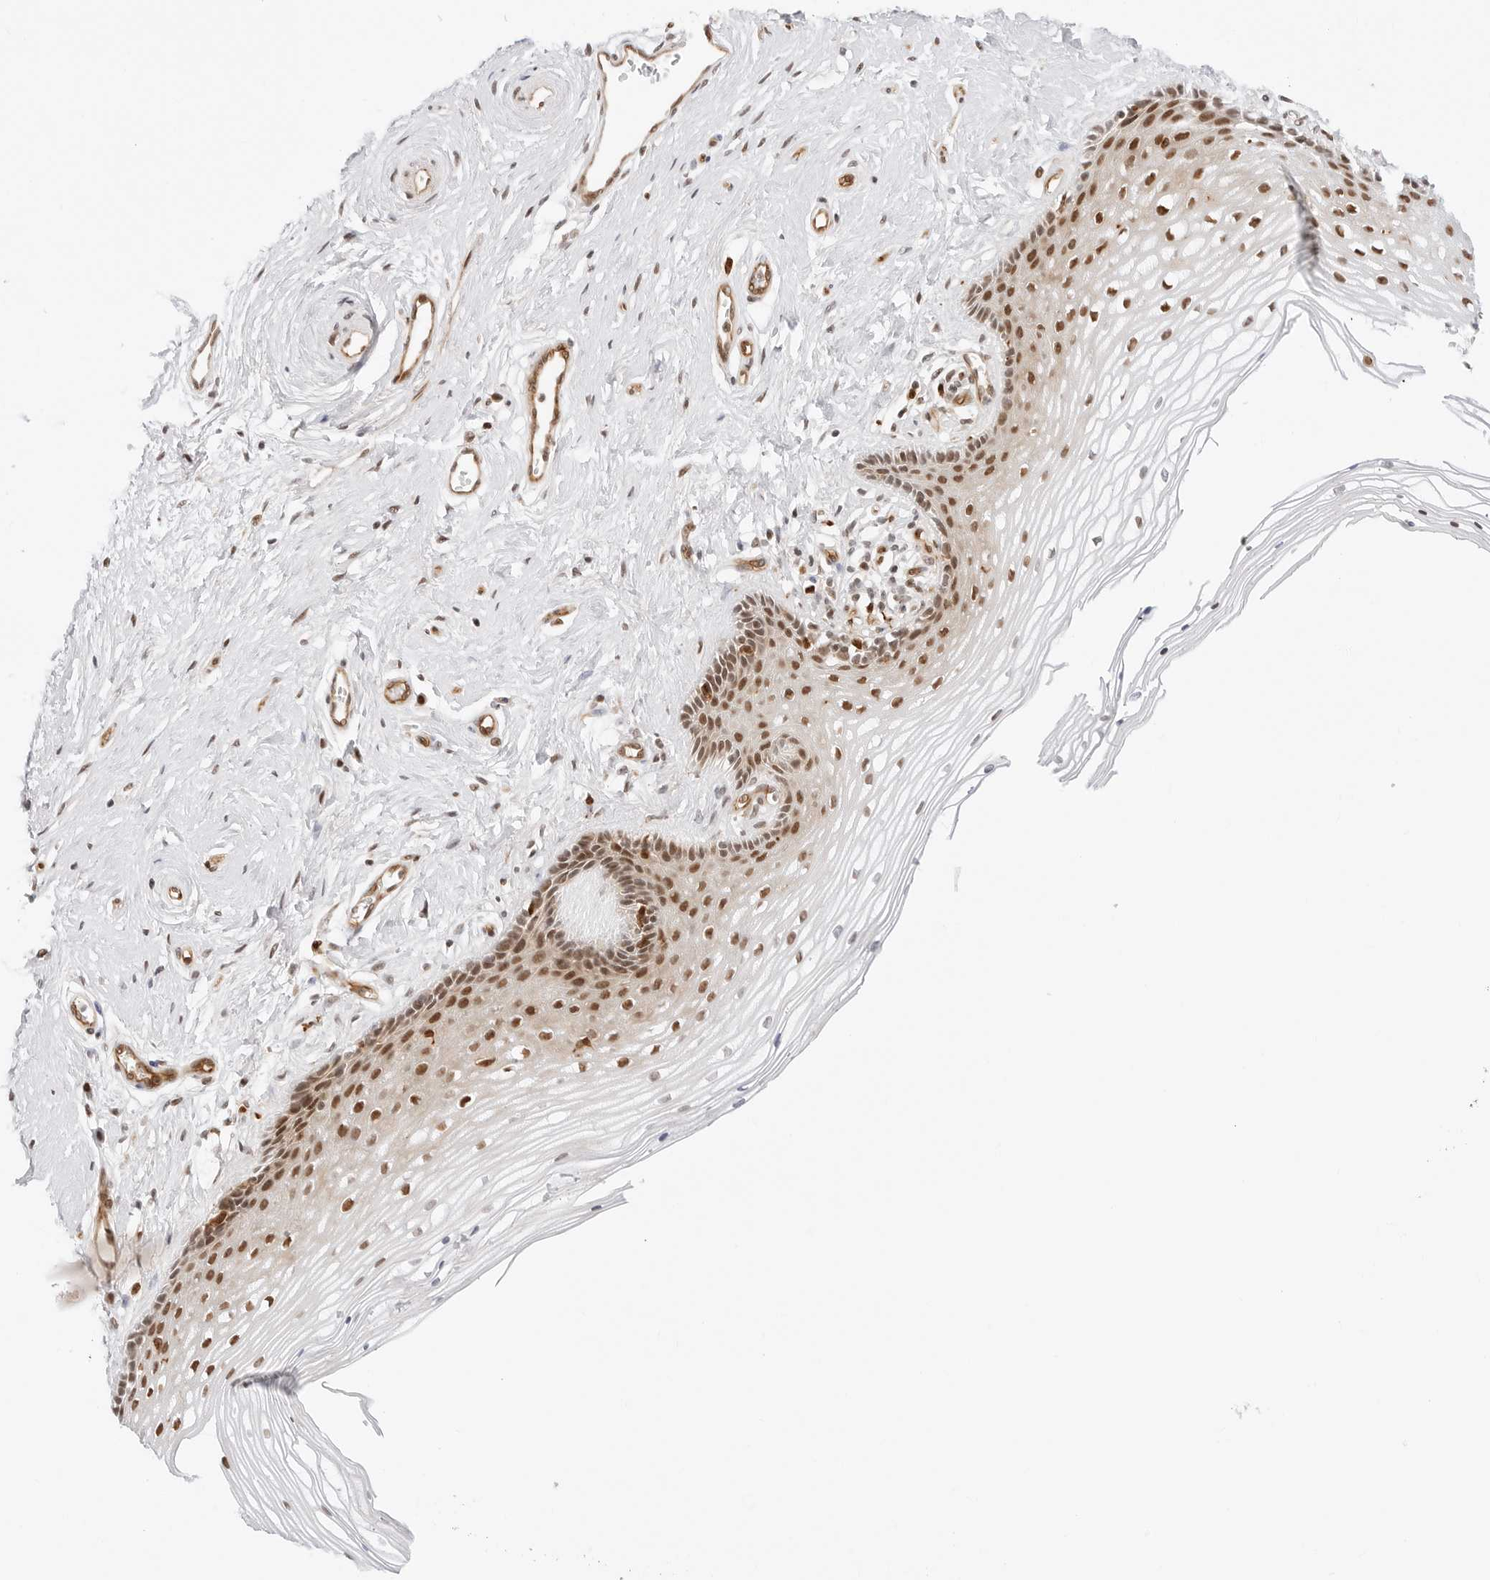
{"staining": {"intensity": "moderate", "quantity": "25%-75%", "location": "nuclear"}, "tissue": "vagina", "cell_type": "Squamous epithelial cells", "image_type": "normal", "snomed": [{"axis": "morphology", "description": "Normal tissue, NOS"}, {"axis": "topography", "description": "Vagina"}], "caption": "Protein staining displays moderate nuclear staining in about 25%-75% of squamous epithelial cells in benign vagina.", "gene": "ZNF613", "patient": {"sex": "female", "age": 46}}